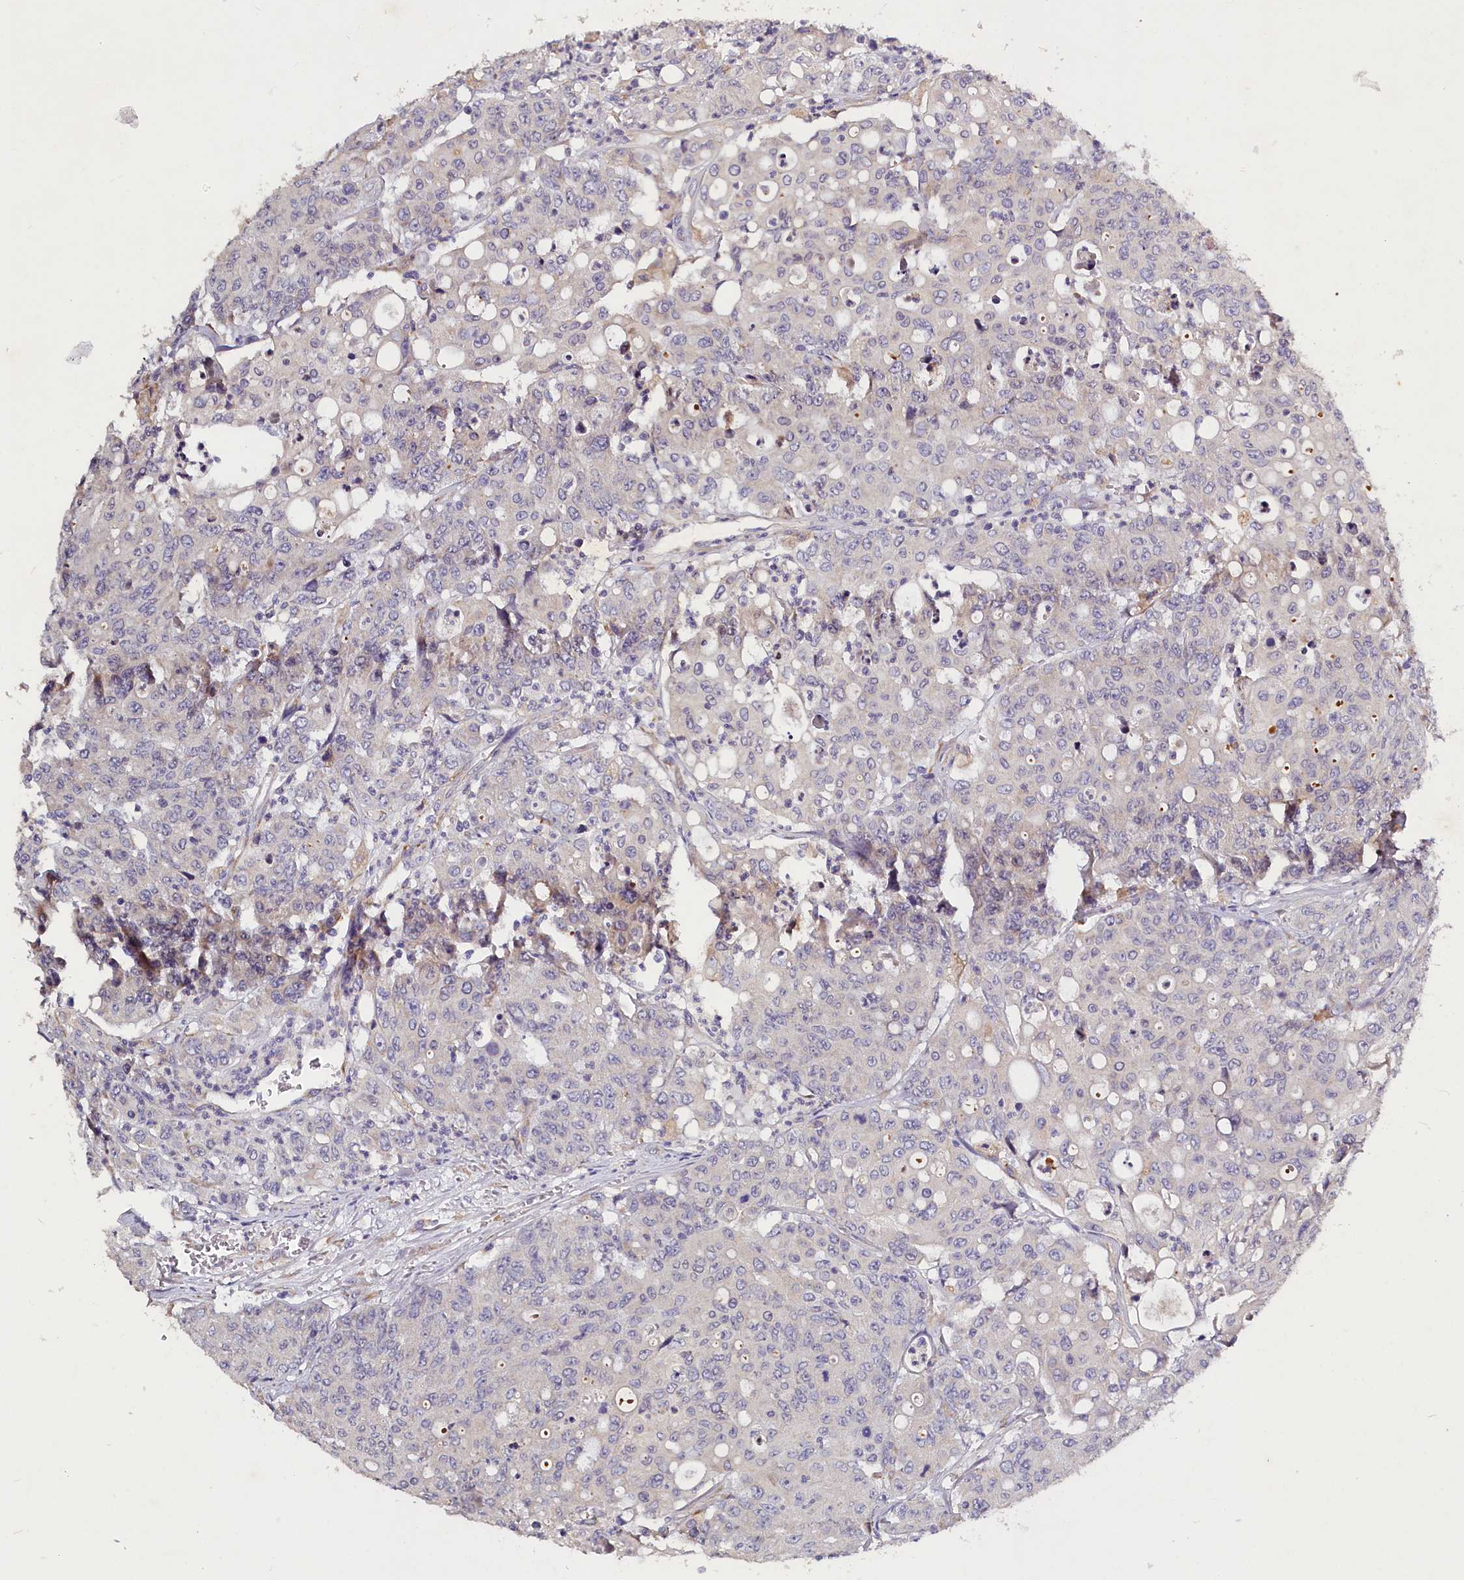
{"staining": {"intensity": "negative", "quantity": "none", "location": "none"}, "tissue": "colorectal cancer", "cell_type": "Tumor cells", "image_type": "cancer", "snomed": [{"axis": "morphology", "description": "Adenocarcinoma, NOS"}, {"axis": "topography", "description": "Colon"}], "caption": "An IHC image of colorectal adenocarcinoma is shown. There is no staining in tumor cells of colorectal adenocarcinoma.", "gene": "ST7L", "patient": {"sex": "male", "age": 51}}